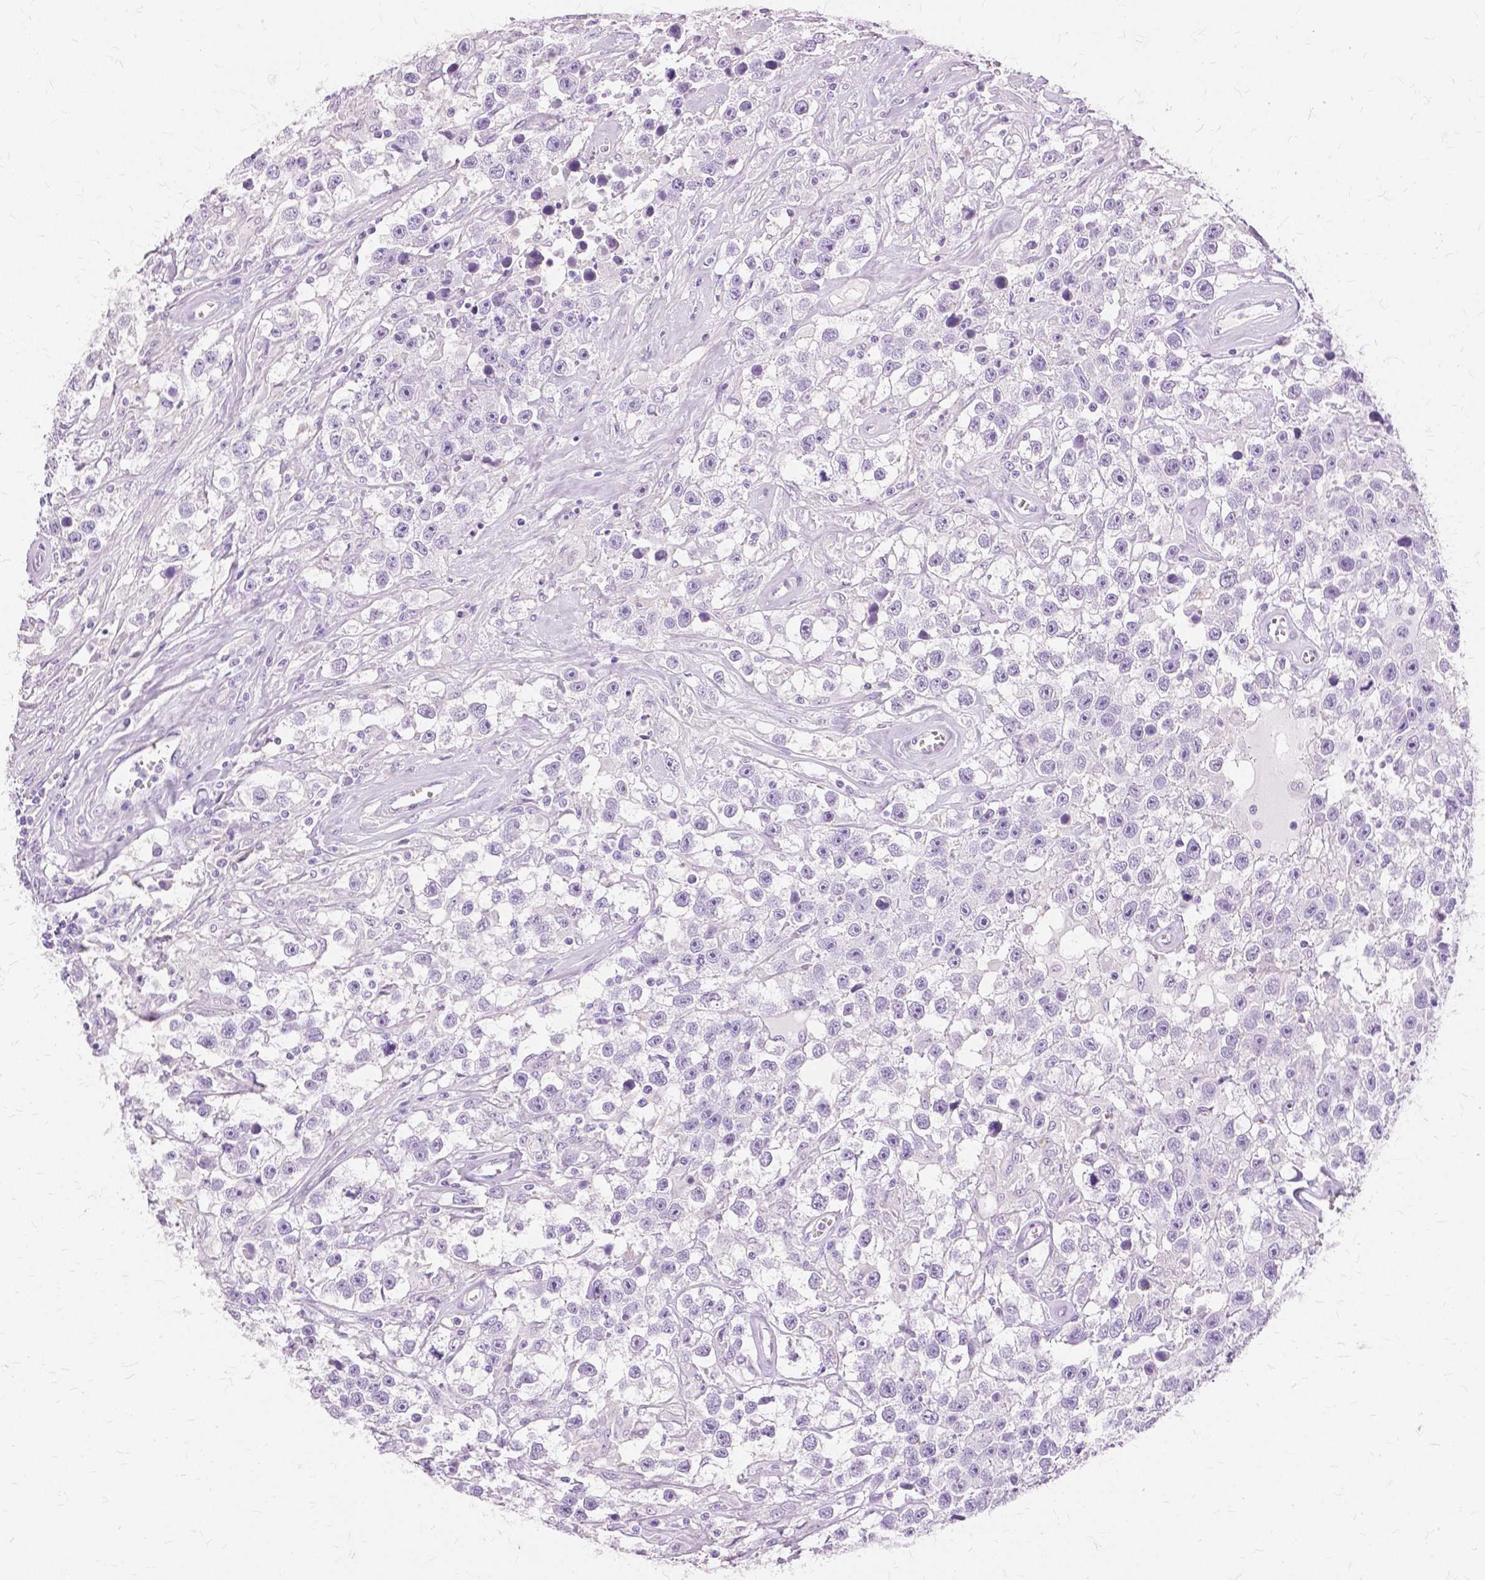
{"staining": {"intensity": "negative", "quantity": "none", "location": "none"}, "tissue": "testis cancer", "cell_type": "Tumor cells", "image_type": "cancer", "snomed": [{"axis": "morphology", "description": "Seminoma, NOS"}, {"axis": "topography", "description": "Testis"}], "caption": "Protein analysis of seminoma (testis) displays no significant staining in tumor cells.", "gene": "TGM1", "patient": {"sex": "male", "age": 43}}